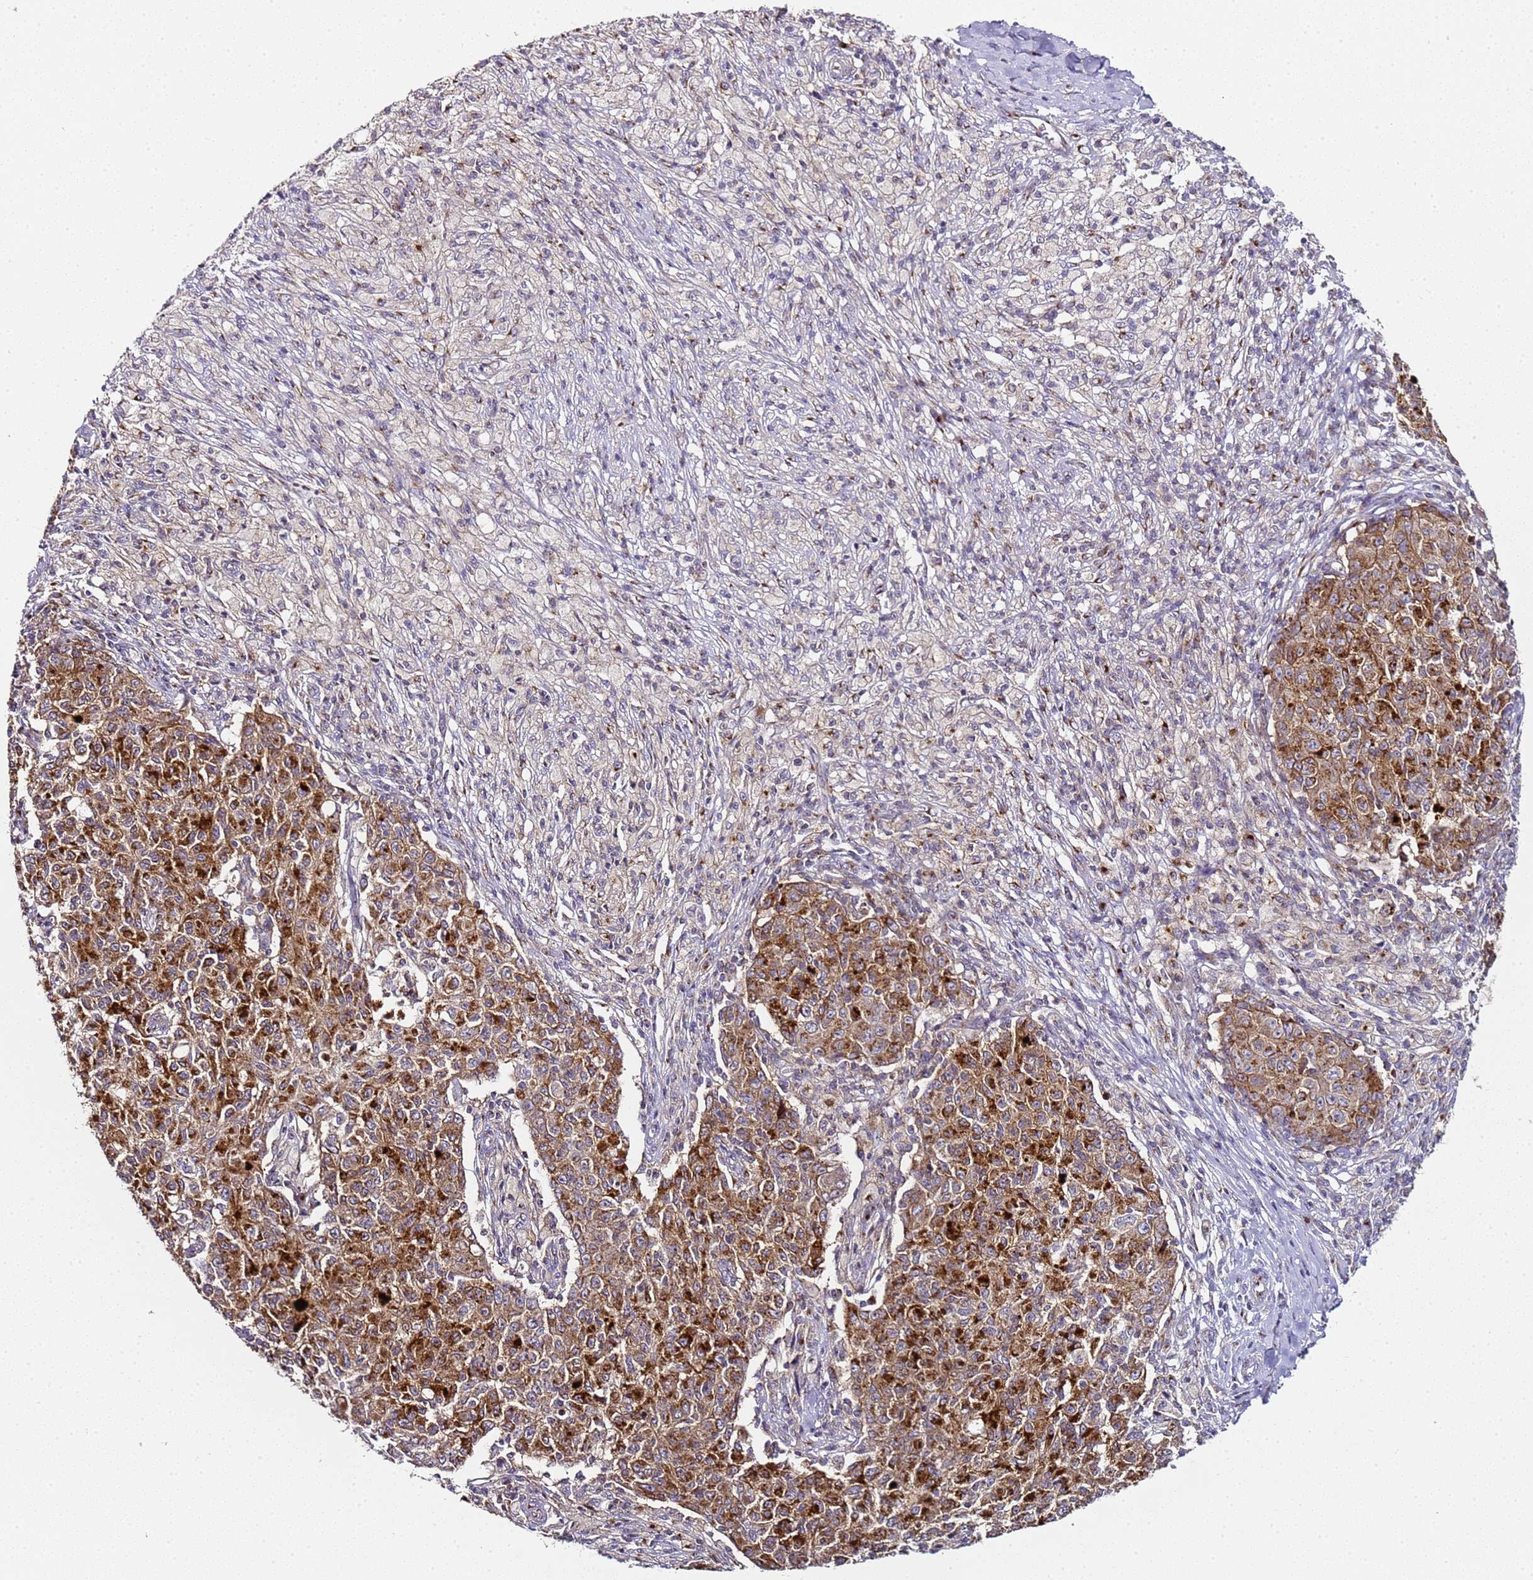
{"staining": {"intensity": "strong", "quantity": ">75%", "location": "cytoplasmic/membranous"}, "tissue": "ovarian cancer", "cell_type": "Tumor cells", "image_type": "cancer", "snomed": [{"axis": "morphology", "description": "Carcinoma, endometroid"}, {"axis": "topography", "description": "Ovary"}], "caption": "Immunohistochemistry of human endometroid carcinoma (ovarian) shows high levels of strong cytoplasmic/membranous positivity in approximately >75% of tumor cells.", "gene": "MRPL49", "patient": {"sex": "female", "age": 42}}